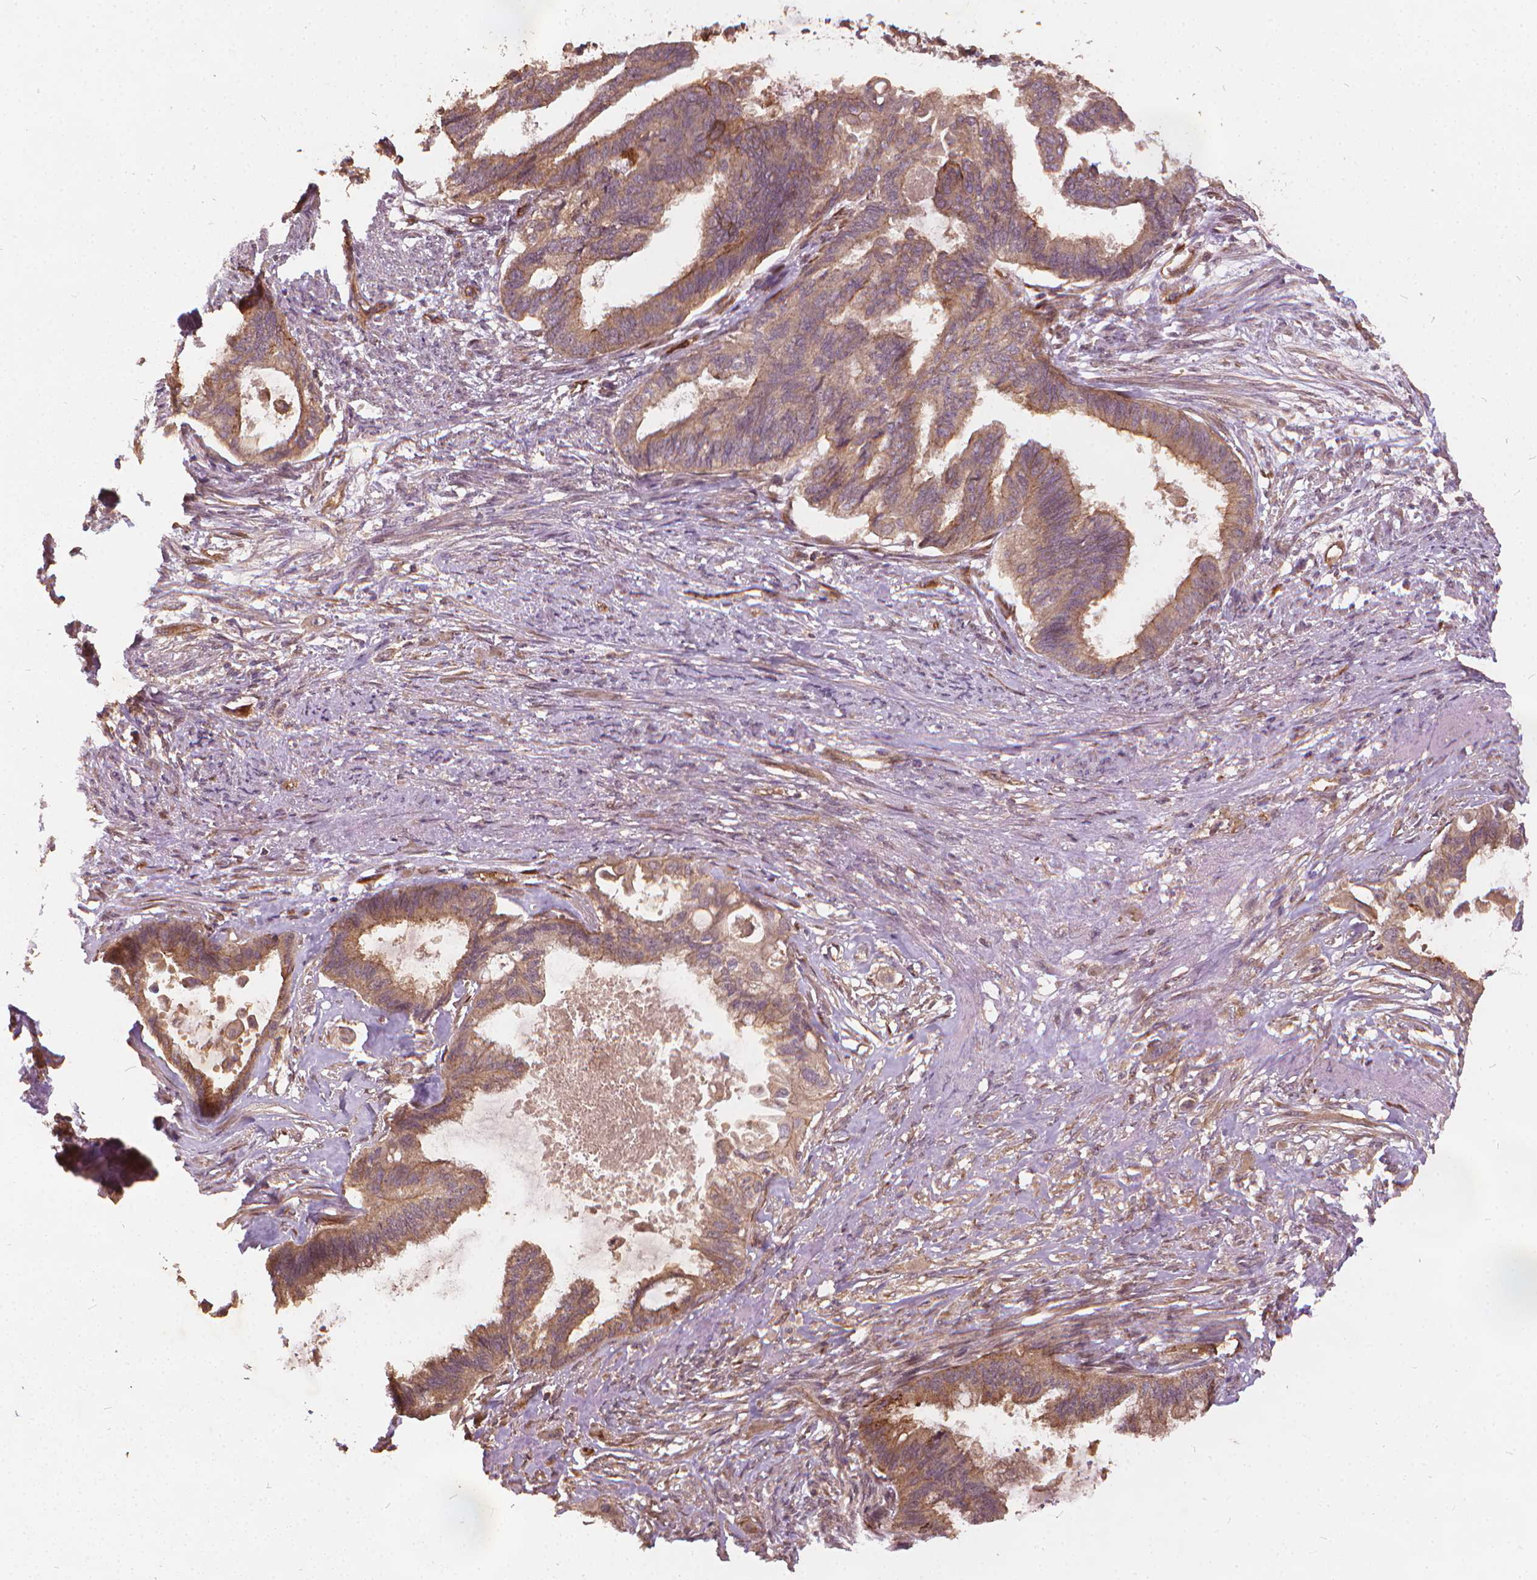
{"staining": {"intensity": "moderate", "quantity": ">75%", "location": "cytoplasmic/membranous"}, "tissue": "endometrial cancer", "cell_type": "Tumor cells", "image_type": "cancer", "snomed": [{"axis": "morphology", "description": "Adenocarcinoma, NOS"}, {"axis": "topography", "description": "Endometrium"}], "caption": "Adenocarcinoma (endometrial) was stained to show a protein in brown. There is medium levels of moderate cytoplasmic/membranous positivity in approximately >75% of tumor cells. Immunohistochemistry (ihc) stains the protein in brown and the nuclei are stained blue.", "gene": "UBXN2A", "patient": {"sex": "female", "age": 86}}